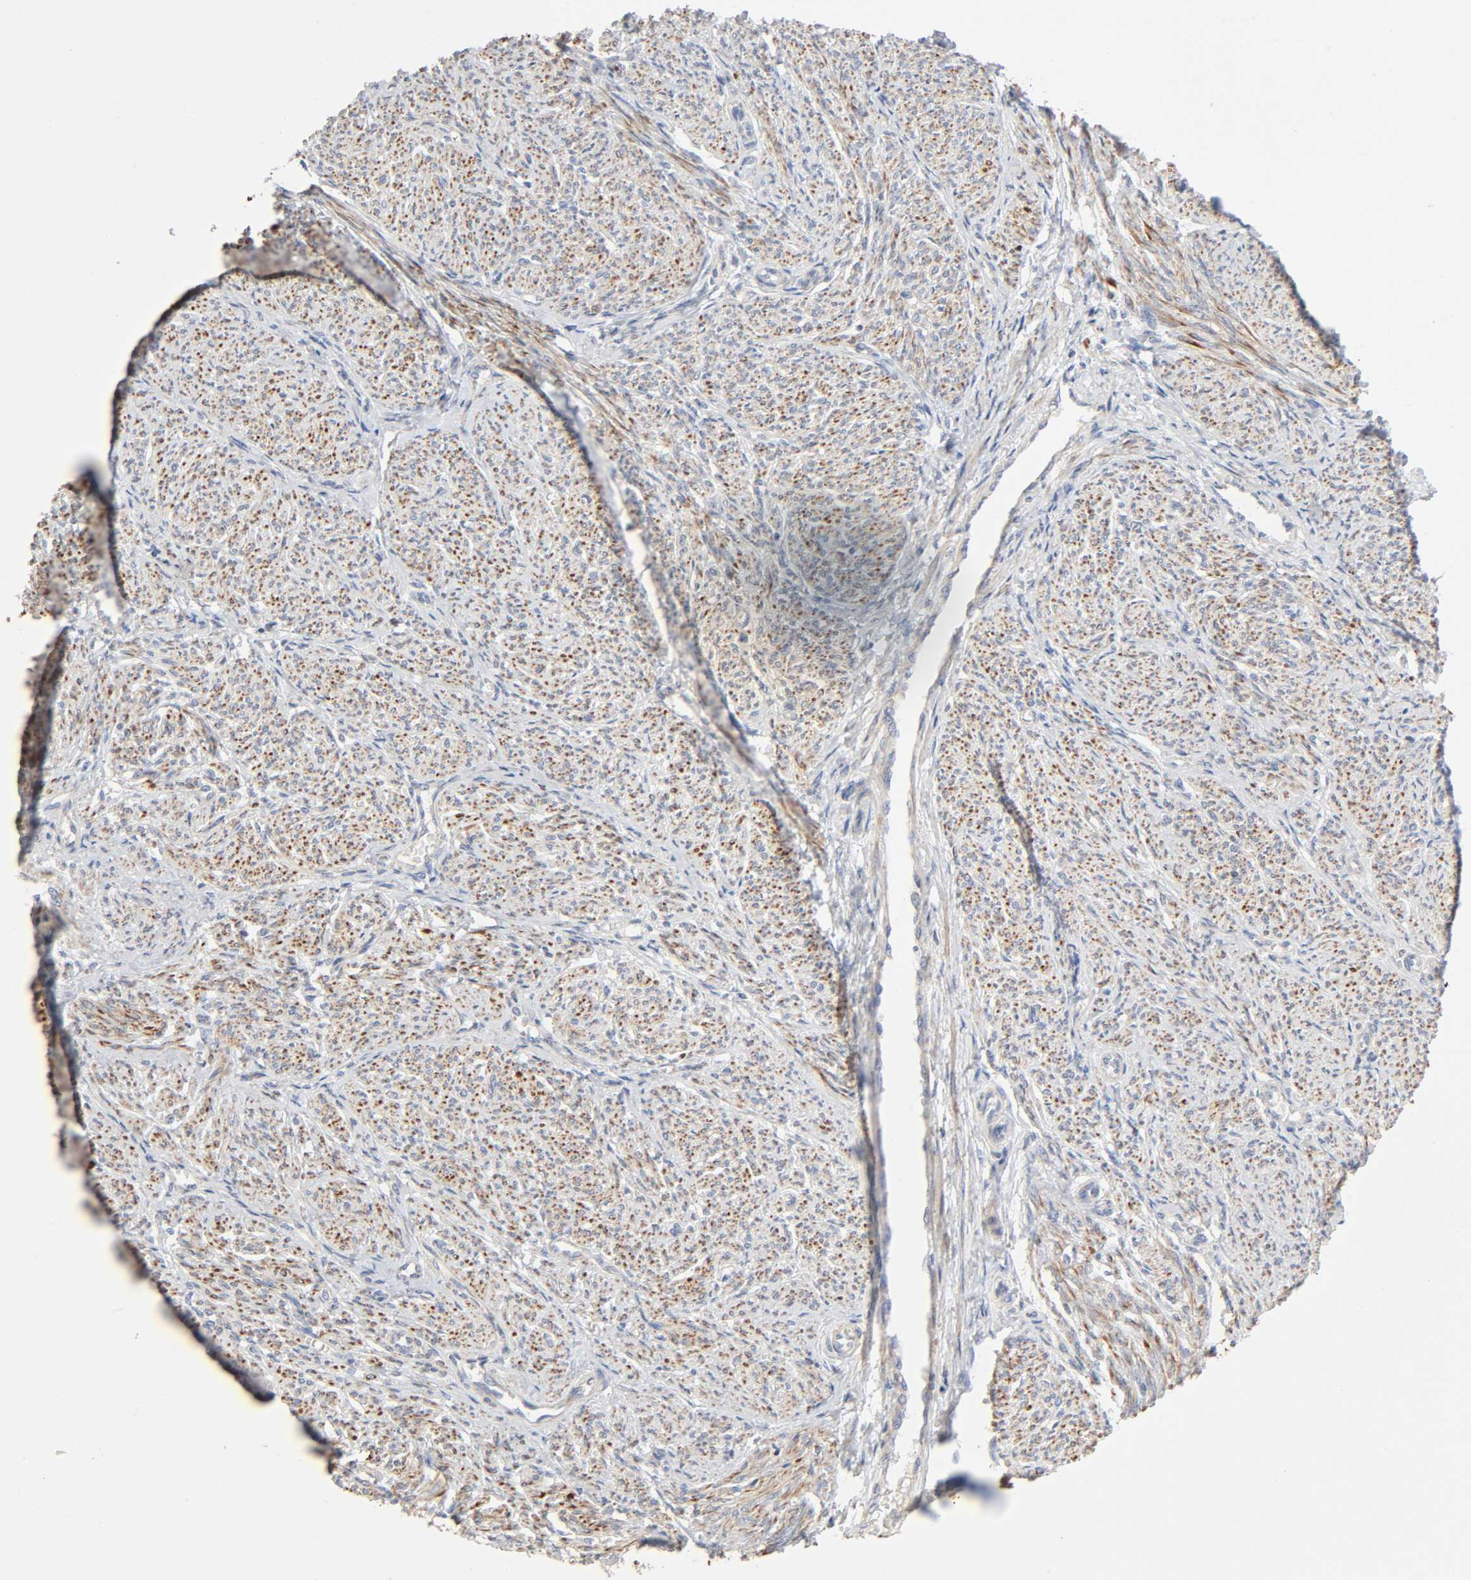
{"staining": {"intensity": "moderate", "quantity": ">75%", "location": "cytoplasmic/membranous"}, "tissue": "smooth muscle", "cell_type": "Smooth muscle cells", "image_type": "normal", "snomed": [{"axis": "morphology", "description": "Normal tissue, NOS"}, {"axis": "topography", "description": "Smooth muscle"}], "caption": "Brown immunohistochemical staining in benign smooth muscle exhibits moderate cytoplasmic/membranous expression in approximately >75% of smooth muscle cells.", "gene": "SYT16", "patient": {"sex": "female", "age": 65}}